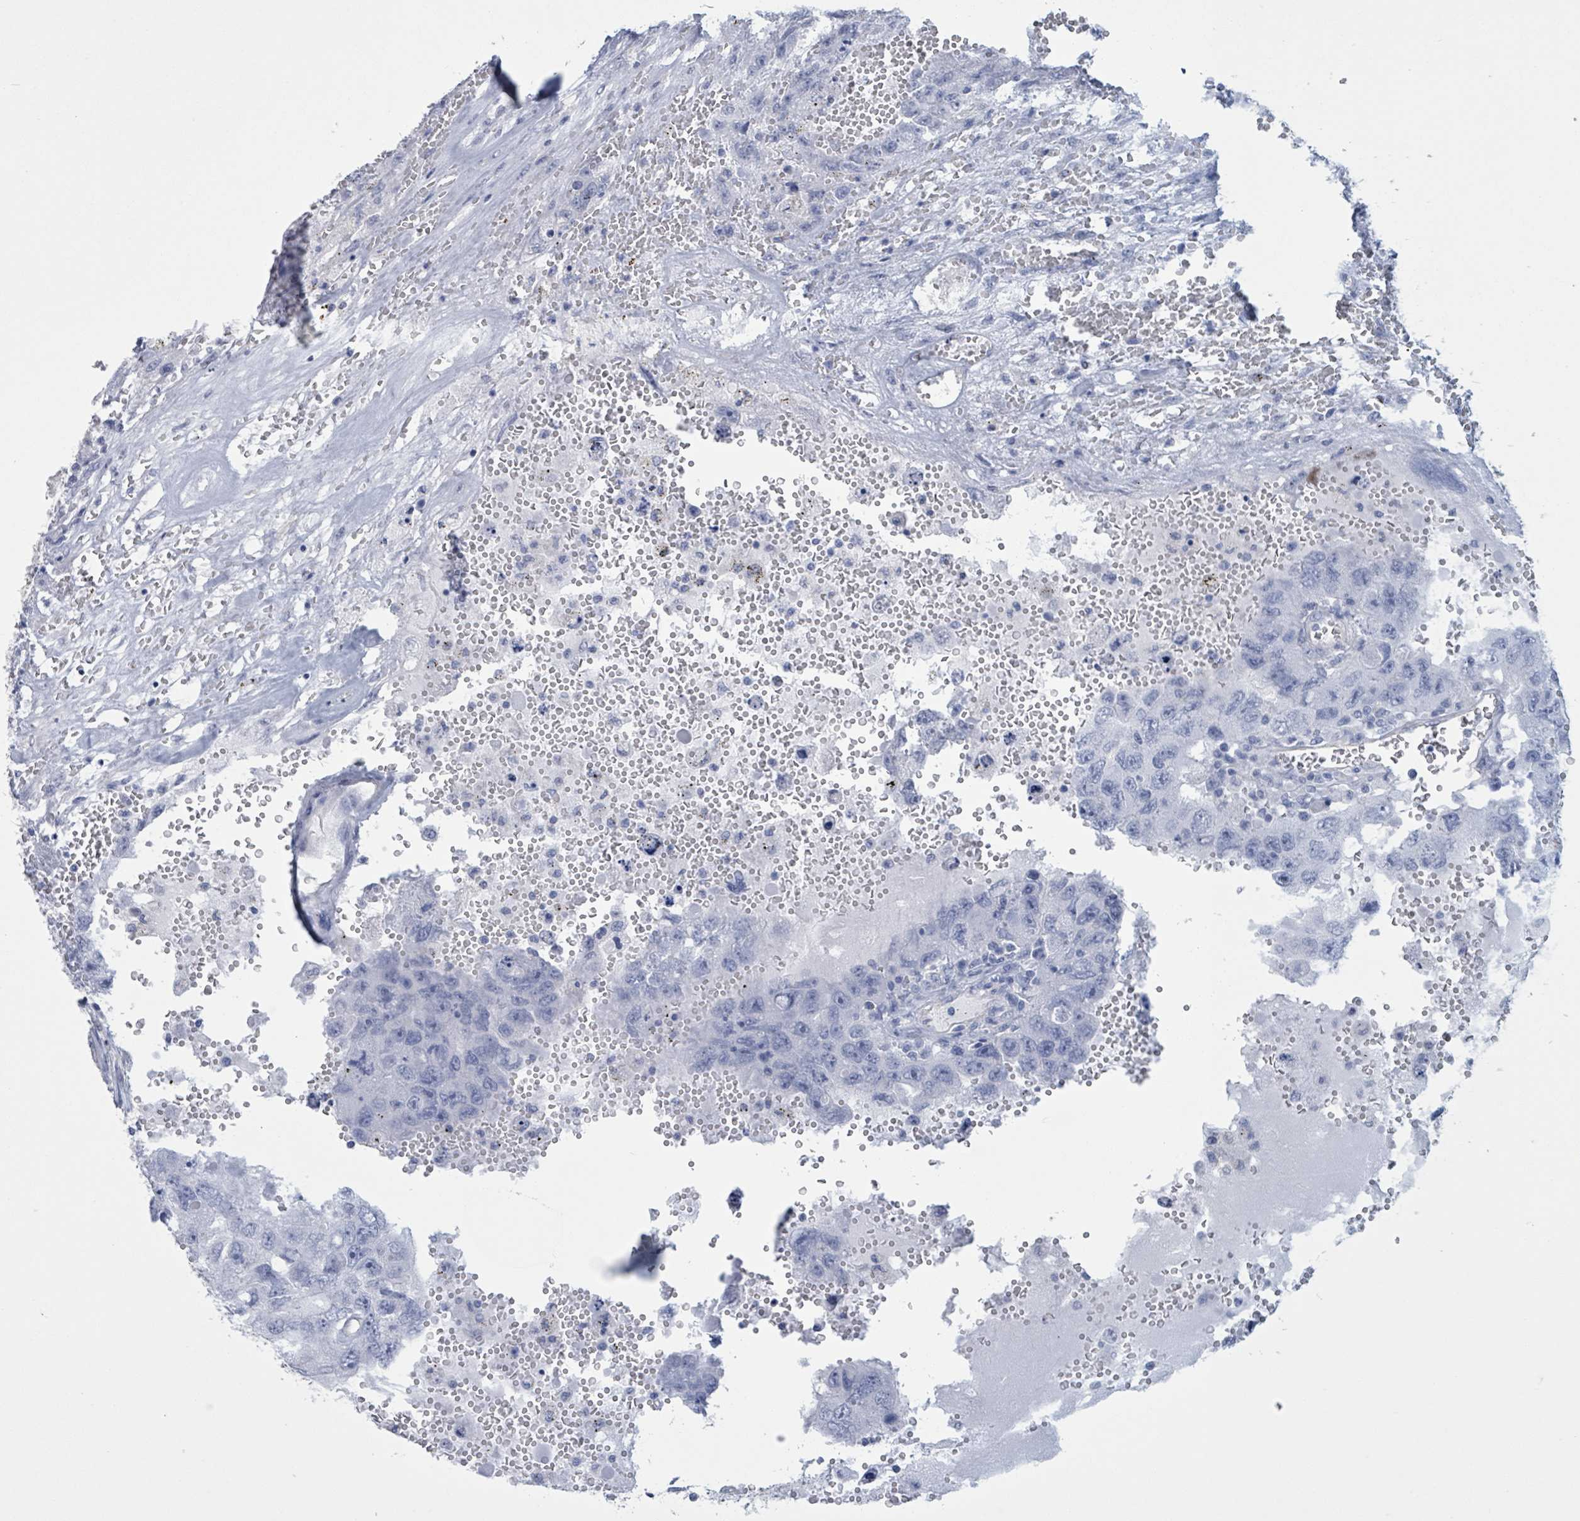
{"staining": {"intensity": "negative", "quantity": "none", "location": "none"}, "tissue": "testis cancer", "cell_type": "Tumor cells", "image_type": "cancer", "snomed": [{"axis": "morphology", "description": "Carcinoma, Embryonal, NOS"}, {"axis": "topography", "description": "Testis"}], "caption": "There is no significant positivity in tumor cells of testis cancer (embryonal carcinoma).", "gene": "CT45A5", "patient": {"sex": "male", "age": 26}}